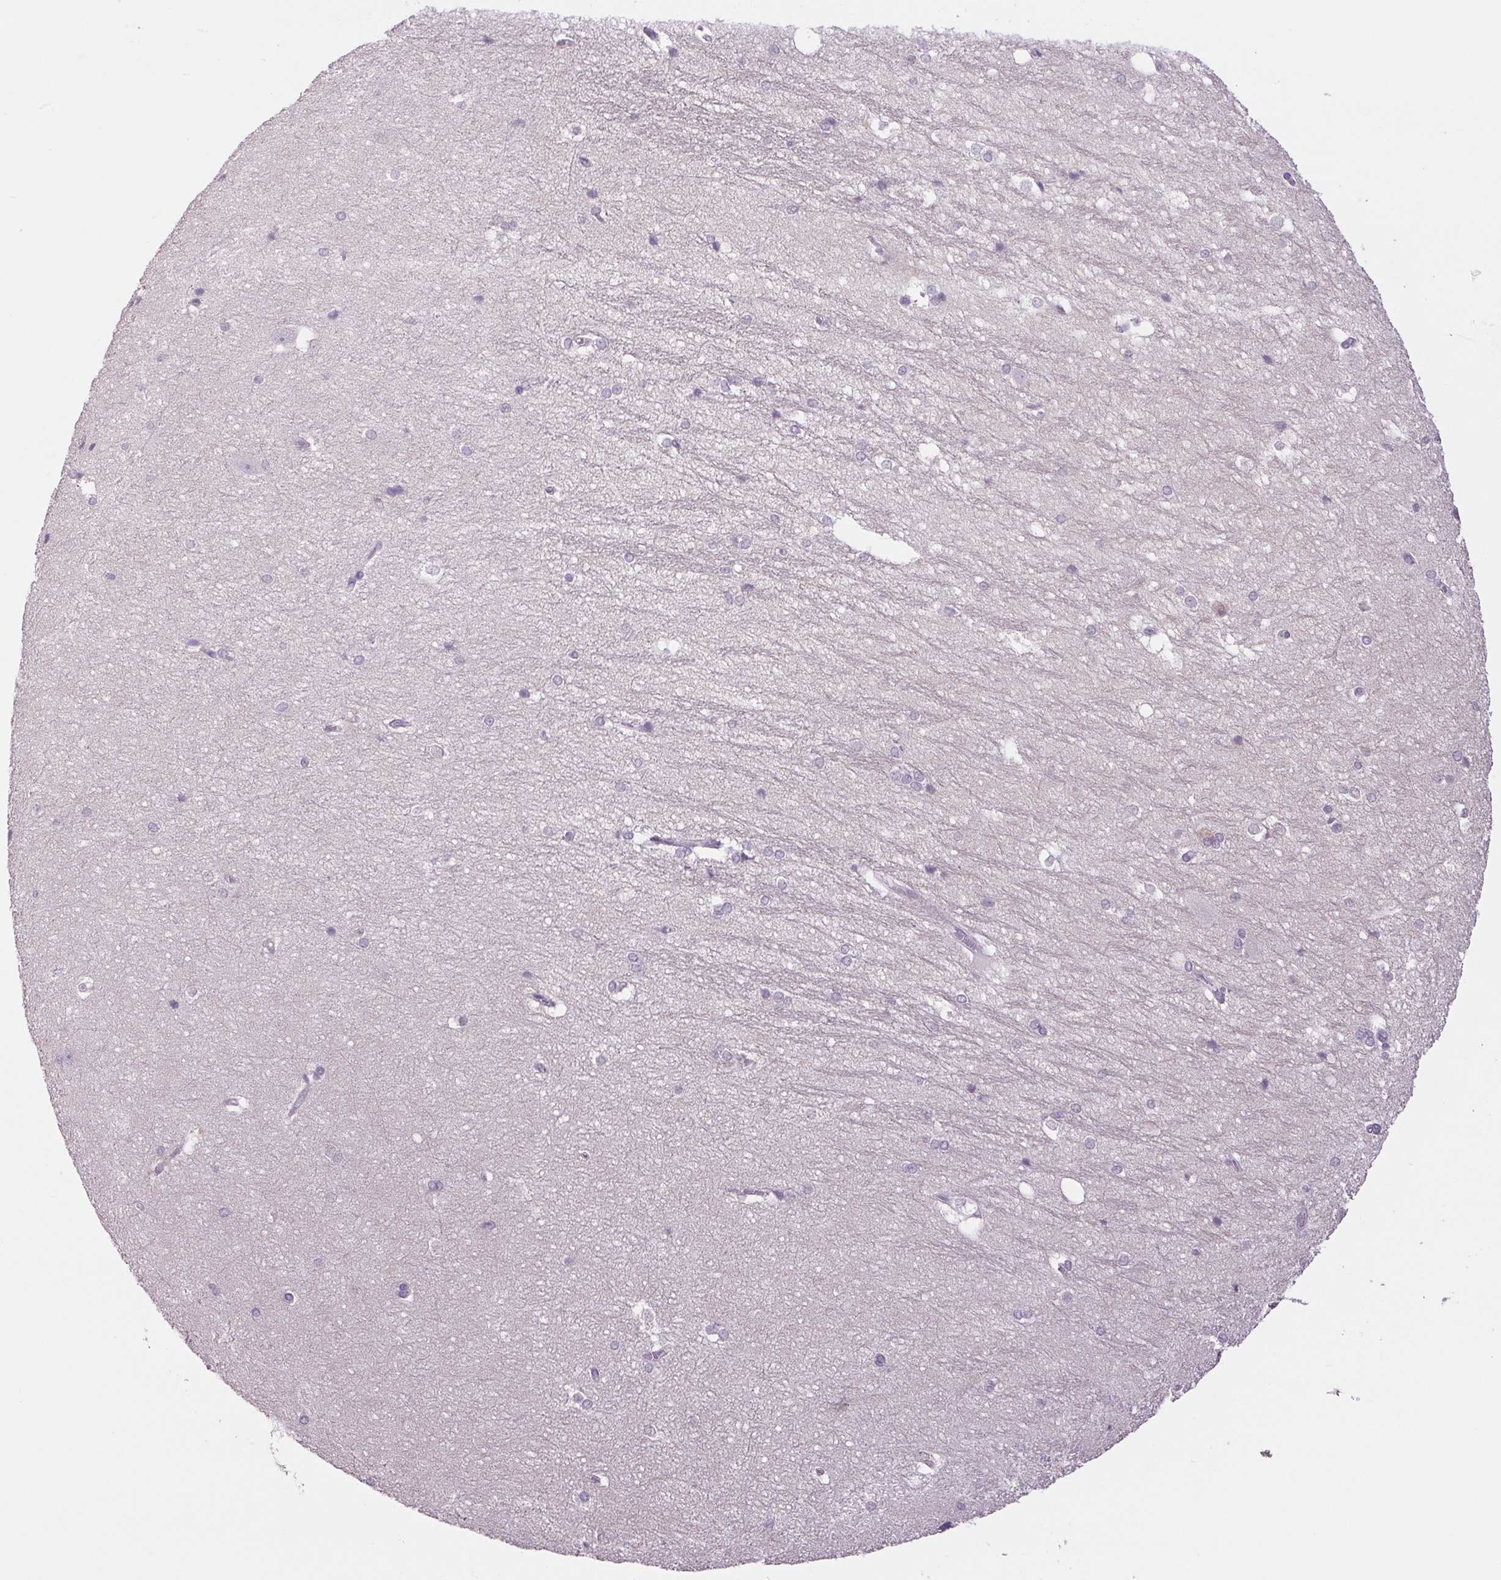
{"staining": {"intensity": "negative", "quantity": "none", "location": "none"}, "tissue": "hippocampus", "cell_type": "Glial cells", "image_type": "normal", "snomed": [{"axis": "morphology", "description": "Normal tissue, NOS"}, {"axis": "topography", "description": "Cerebral cortex"}, {"axis": "topography", "description": "Hippocampus"}], "caption": "Glial cells show no significant staining in benign hippocampus. (Stains: DAB (3,3'-diaminobenzidine) immunohistochemistry with hematoxylin counter stain, Microscopy: brightfield microscopy at high magnification).", "gene": "PPP1R1A", "patient": {"sex": "female", "age": 19}}